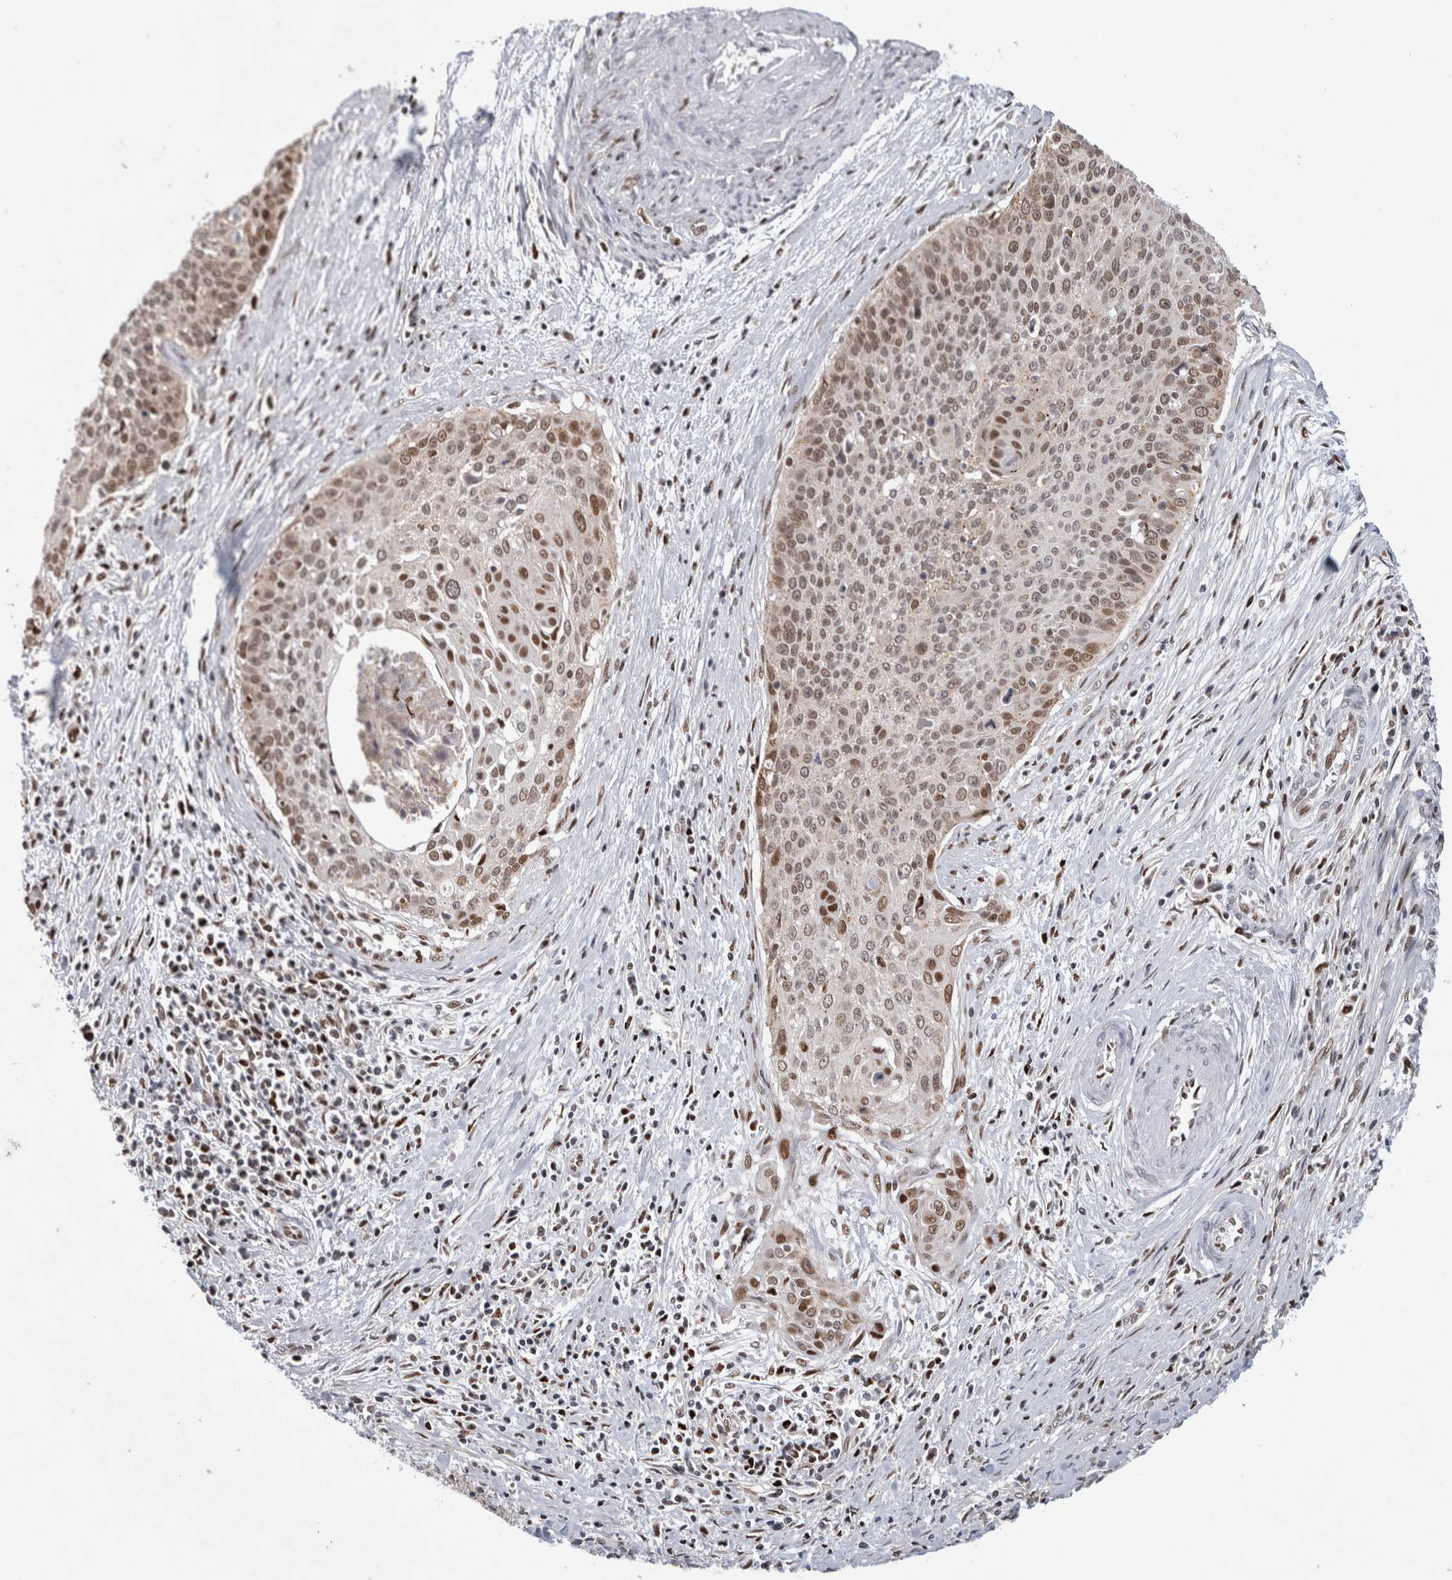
{"staining": {"intensity": "moderate", "quantity": "25%-75%", "location": "nuclear"}, "tissue": "cervical cancer", "cell_type": "Tumor cells", "image_type": "cancer", "snomed": [{"axis": "morphology", "description": "Squamous cell carcinoma, NOS"}, {"axis": "topography", "description": "Cervix"}], "caption": "About 25%-75% of tumor cells in squamous cell carcinoma (cervical) exhibit moderate nuclear protein expression as visualized by brown immunohistochemical staining.", "gene": "SRARP", "patient": {"sex": "female", "age": 55}}